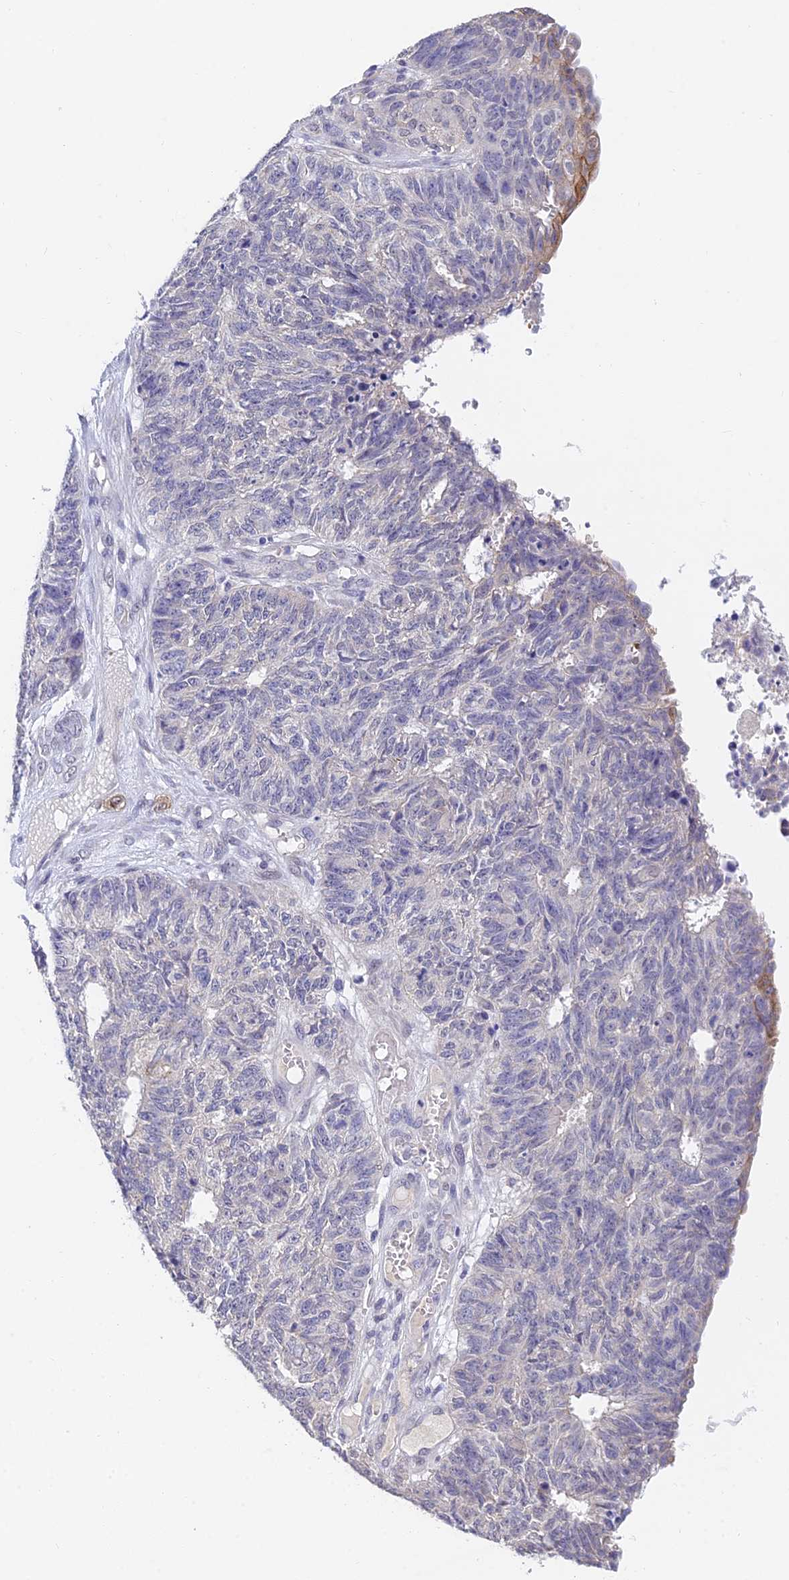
{"staining": {"intensity": "moderate", "quantity": "<25%", "location": "cytoplasmic/membranous"}, "tissue": "endometrial cancer", "cell_type": "Tumor cells", "image_type": "cancer", "snomed": [{"axis": "morphology", "description": "Adenocarcinoma, NOS"}, {"axis": "topography", "description": "Endometrium"}], "caption": "A brown stain labels moderate cytoplasmic/membranous staining of a protein in endometrial cancer tumor cells. Ihc stains the protein in brown and the nuclei are stained blue.", "gene": "HOXB1", "patient": {"sex": "female", "age": 32}}